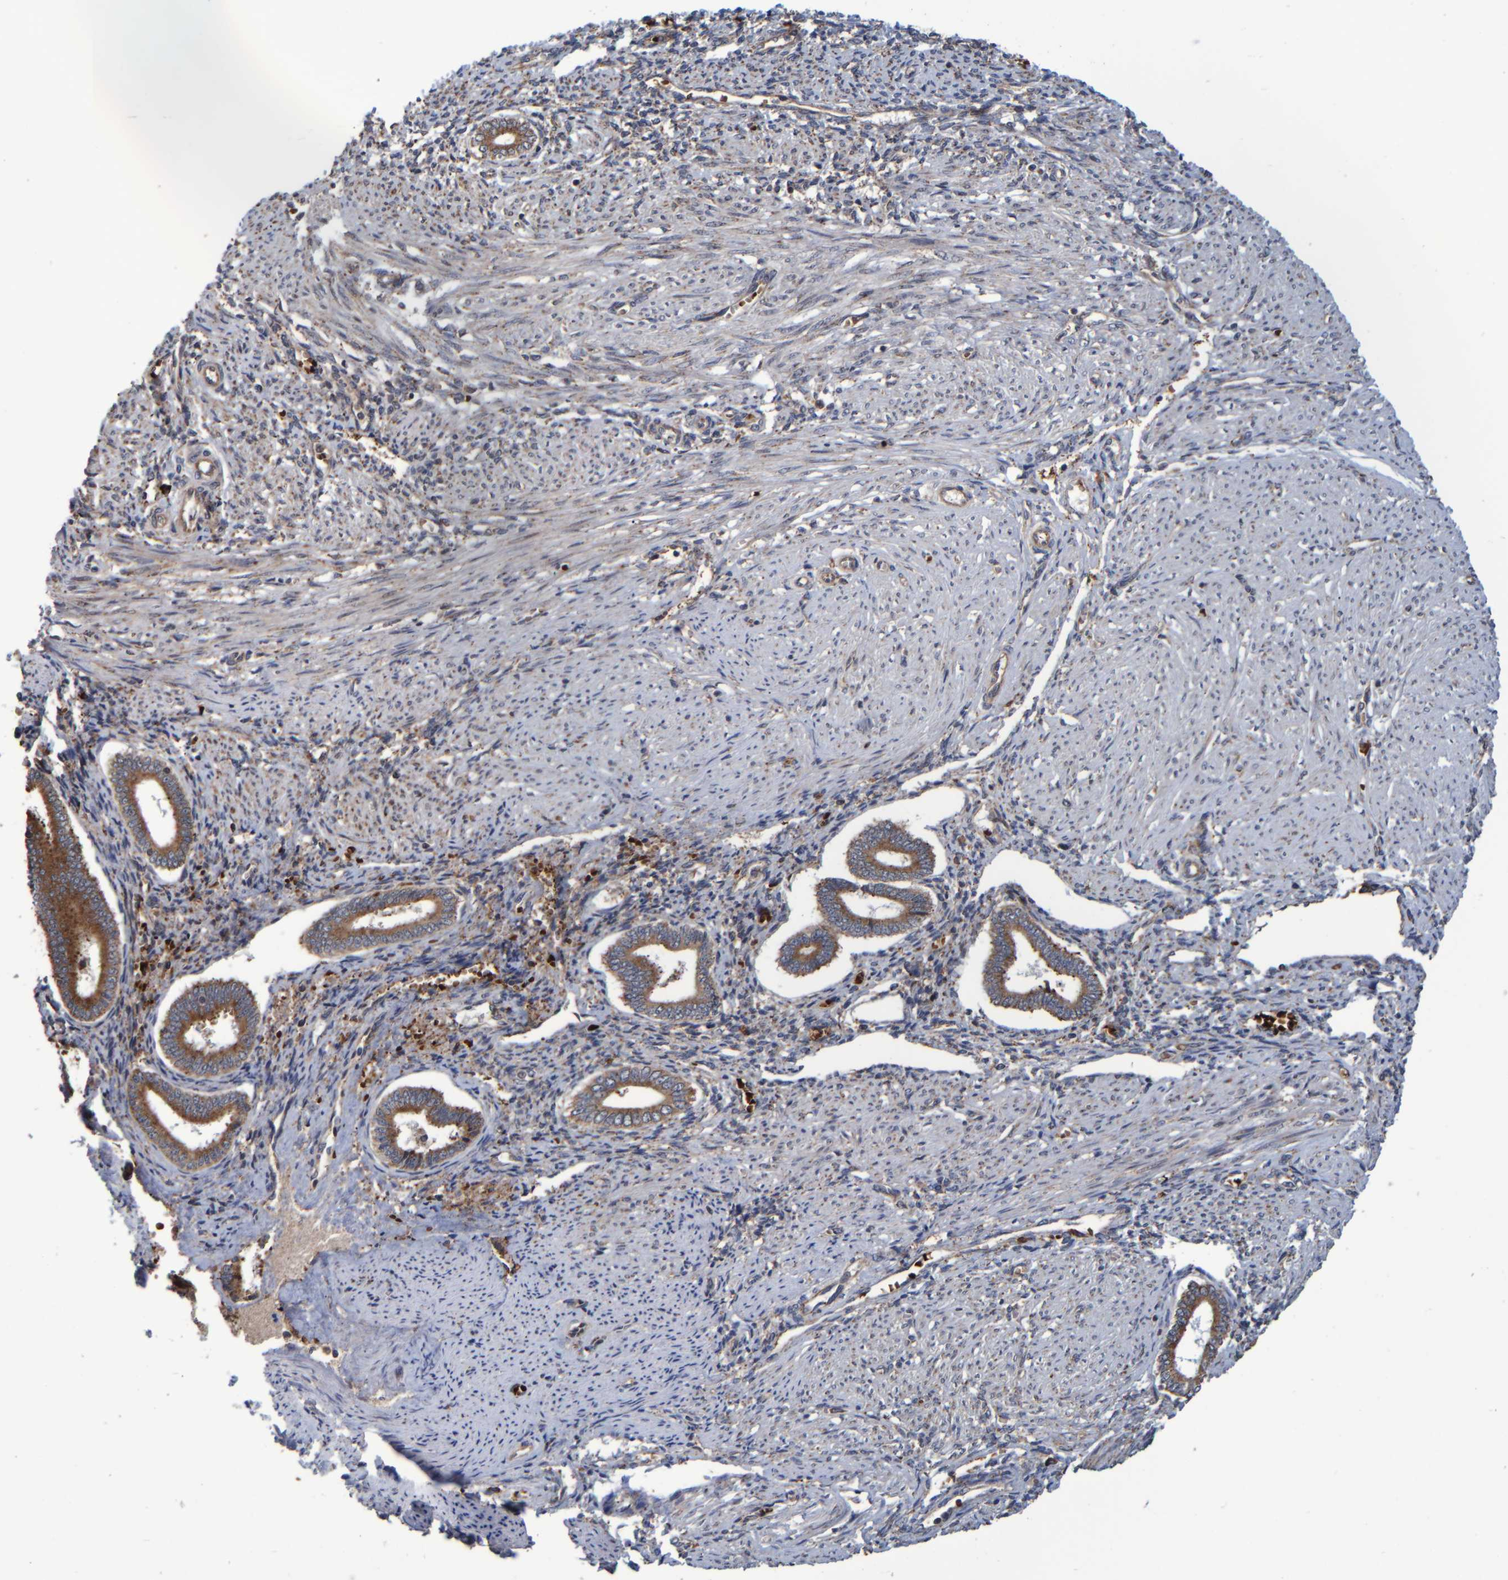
{"staining": {"intensity": "weak", "quantity": "25%-75%", "location": "cytoplasmic/membranous"}, "tissue": "endometrium", "cell_type": "Cells in endometrial stroma", "image_type": "normal", "snomed": [{"axis": "morphology", "description": "Normal tissue, NOS"}, {"axis": "topography", "description": "Endometrium"}], "caption": "Immunohistochemical staining of benign human endometrium shows low levels of weak cytoplasmic/membranous staining in approximately 25%-75% of cells in endometrial stroma.", "gene": "SPAG5", "patient": {"sex": "female", "age": 42}}